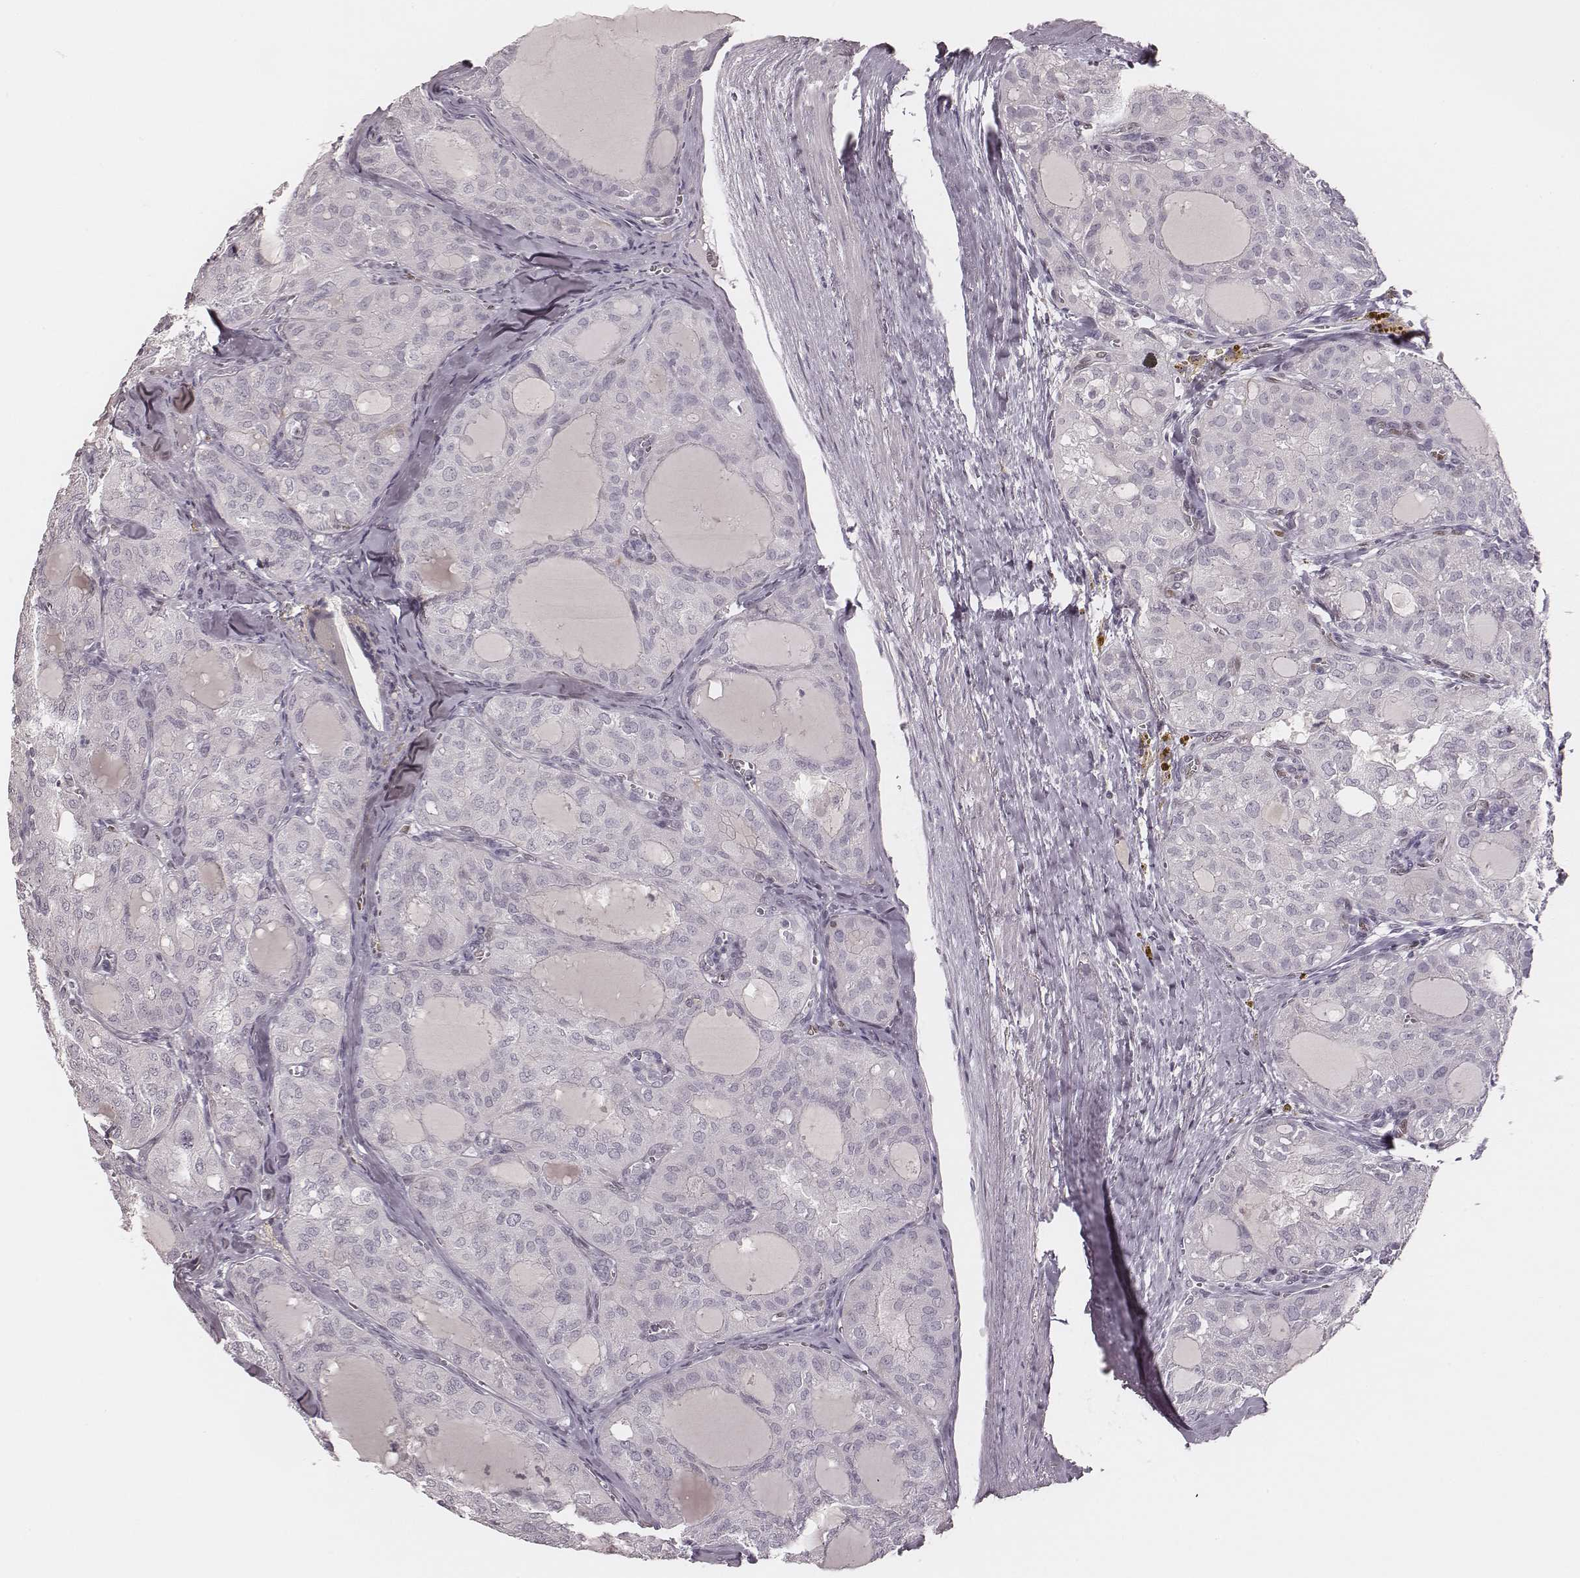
{"staining": {"intensity": "negative", "quantity": "none", "location": "none"}, "tissue": "thyroid cancer", "cell_type": "Tumor cells", "image_type": "cancer", "snomed": [{"axis": "morphology", "description": "Follicular adenoma carcinoma, NOS"}, {"axis": "topography", "description": "Thyroid gland"}], "caption": "A histopathology image of thyroid cancer (follicular adenoma carcinoma) stained for a protein demonstrates no brown staining in tumor cells.", "gene": "MSX1", "patient": {"sex": "male", "age": 75}}